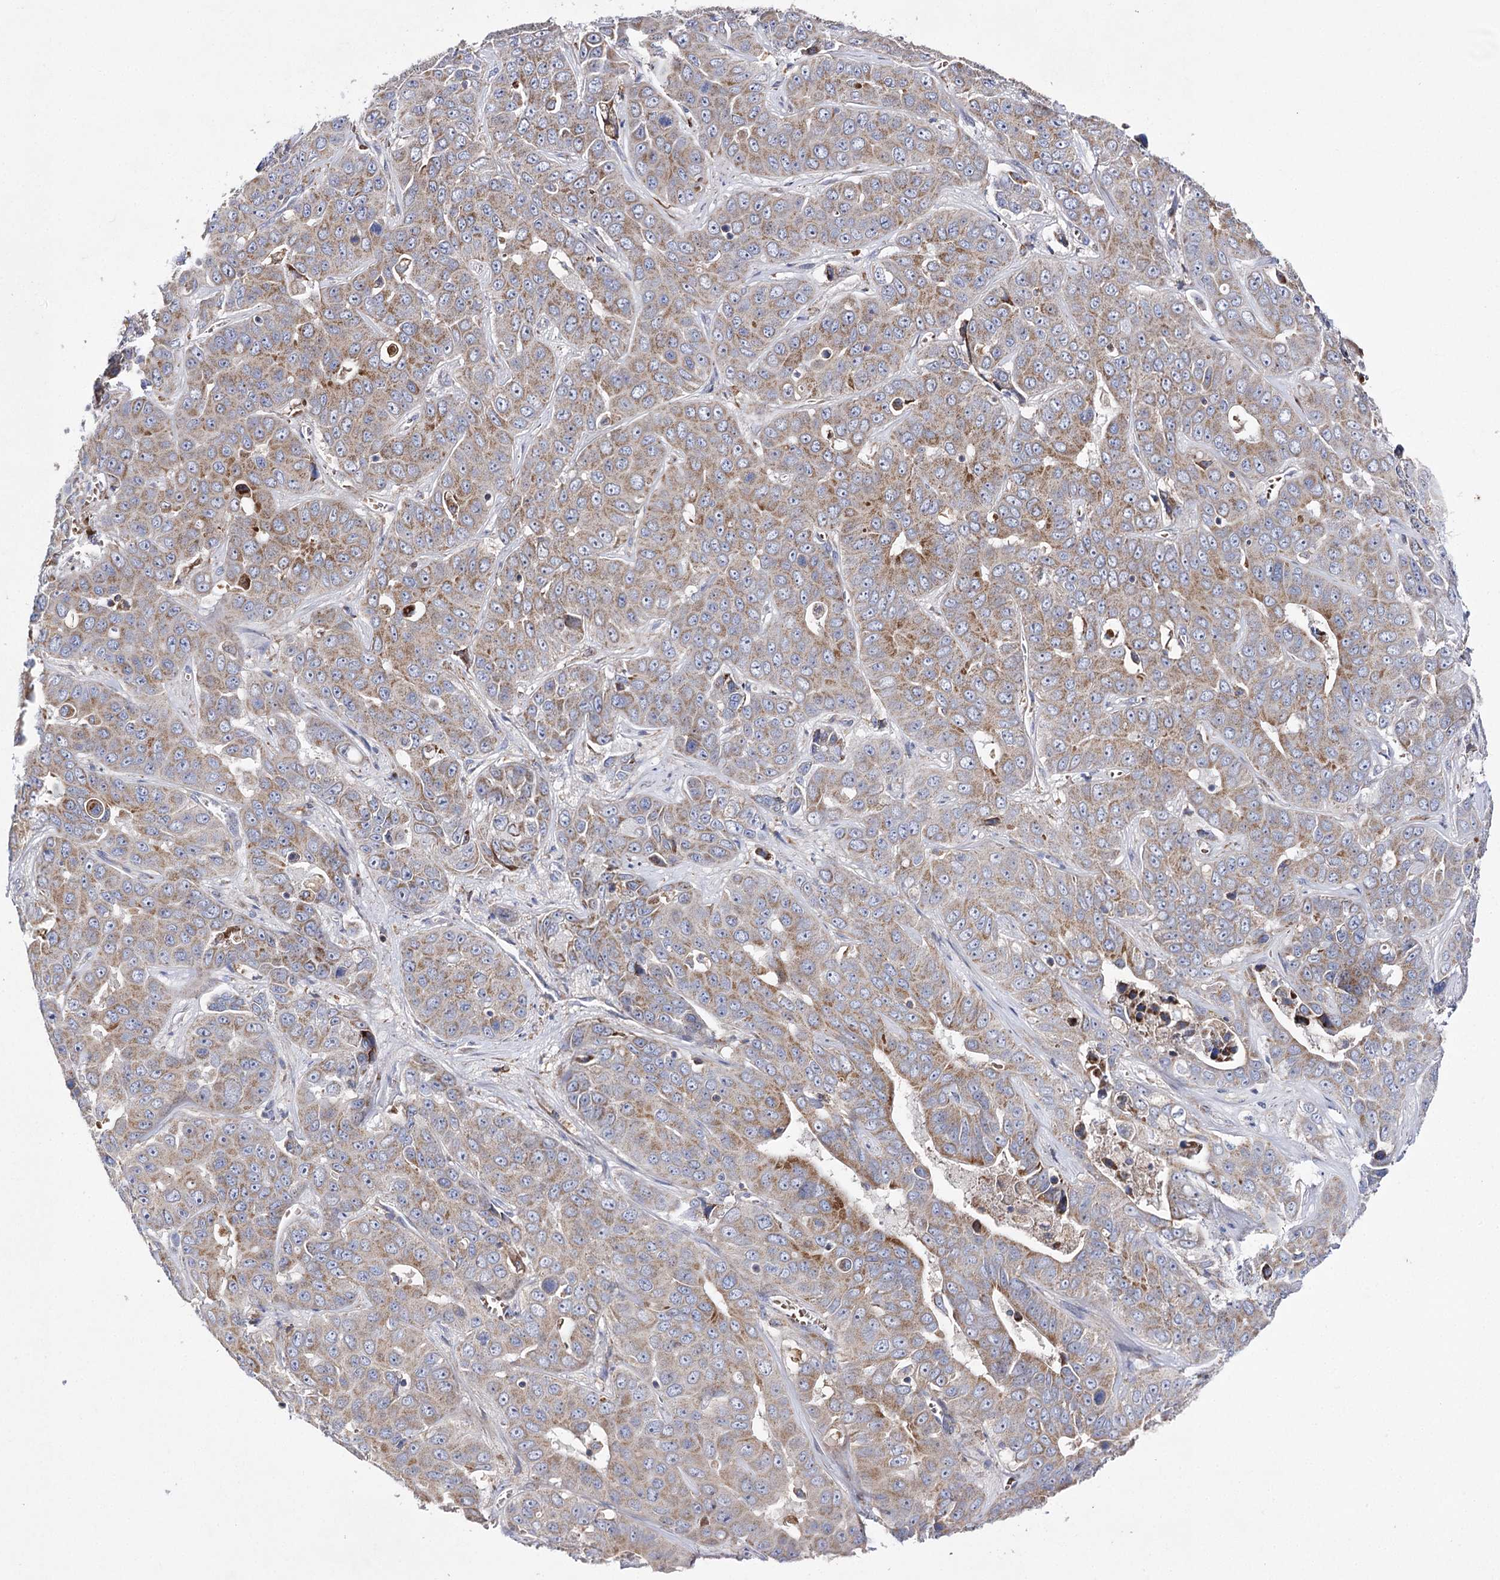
{"staining": {"intensity": "moderate", "quantity": ">75%", "location": "cytoplasmic/membranous"}, "tissue": "liver cancer", "cell_type": "Tumor cells", "image_type": "cancer", "snomed": [{"axis": "morphology", "description": "Cholangiocarcinoma"}, {"axis": "topography", "description": "Liver"}], "caption": "An immunohistochemistry (IHC) photomicrograph of tumor tissue is shown. Protein staining in brown highlights moderate cytoplasmic/membranous positivity in liver cancer (cholangiocarcinoma) within tumor cells.", "gene": "COX15", "patient": {"sex": "female", "age": 52}}